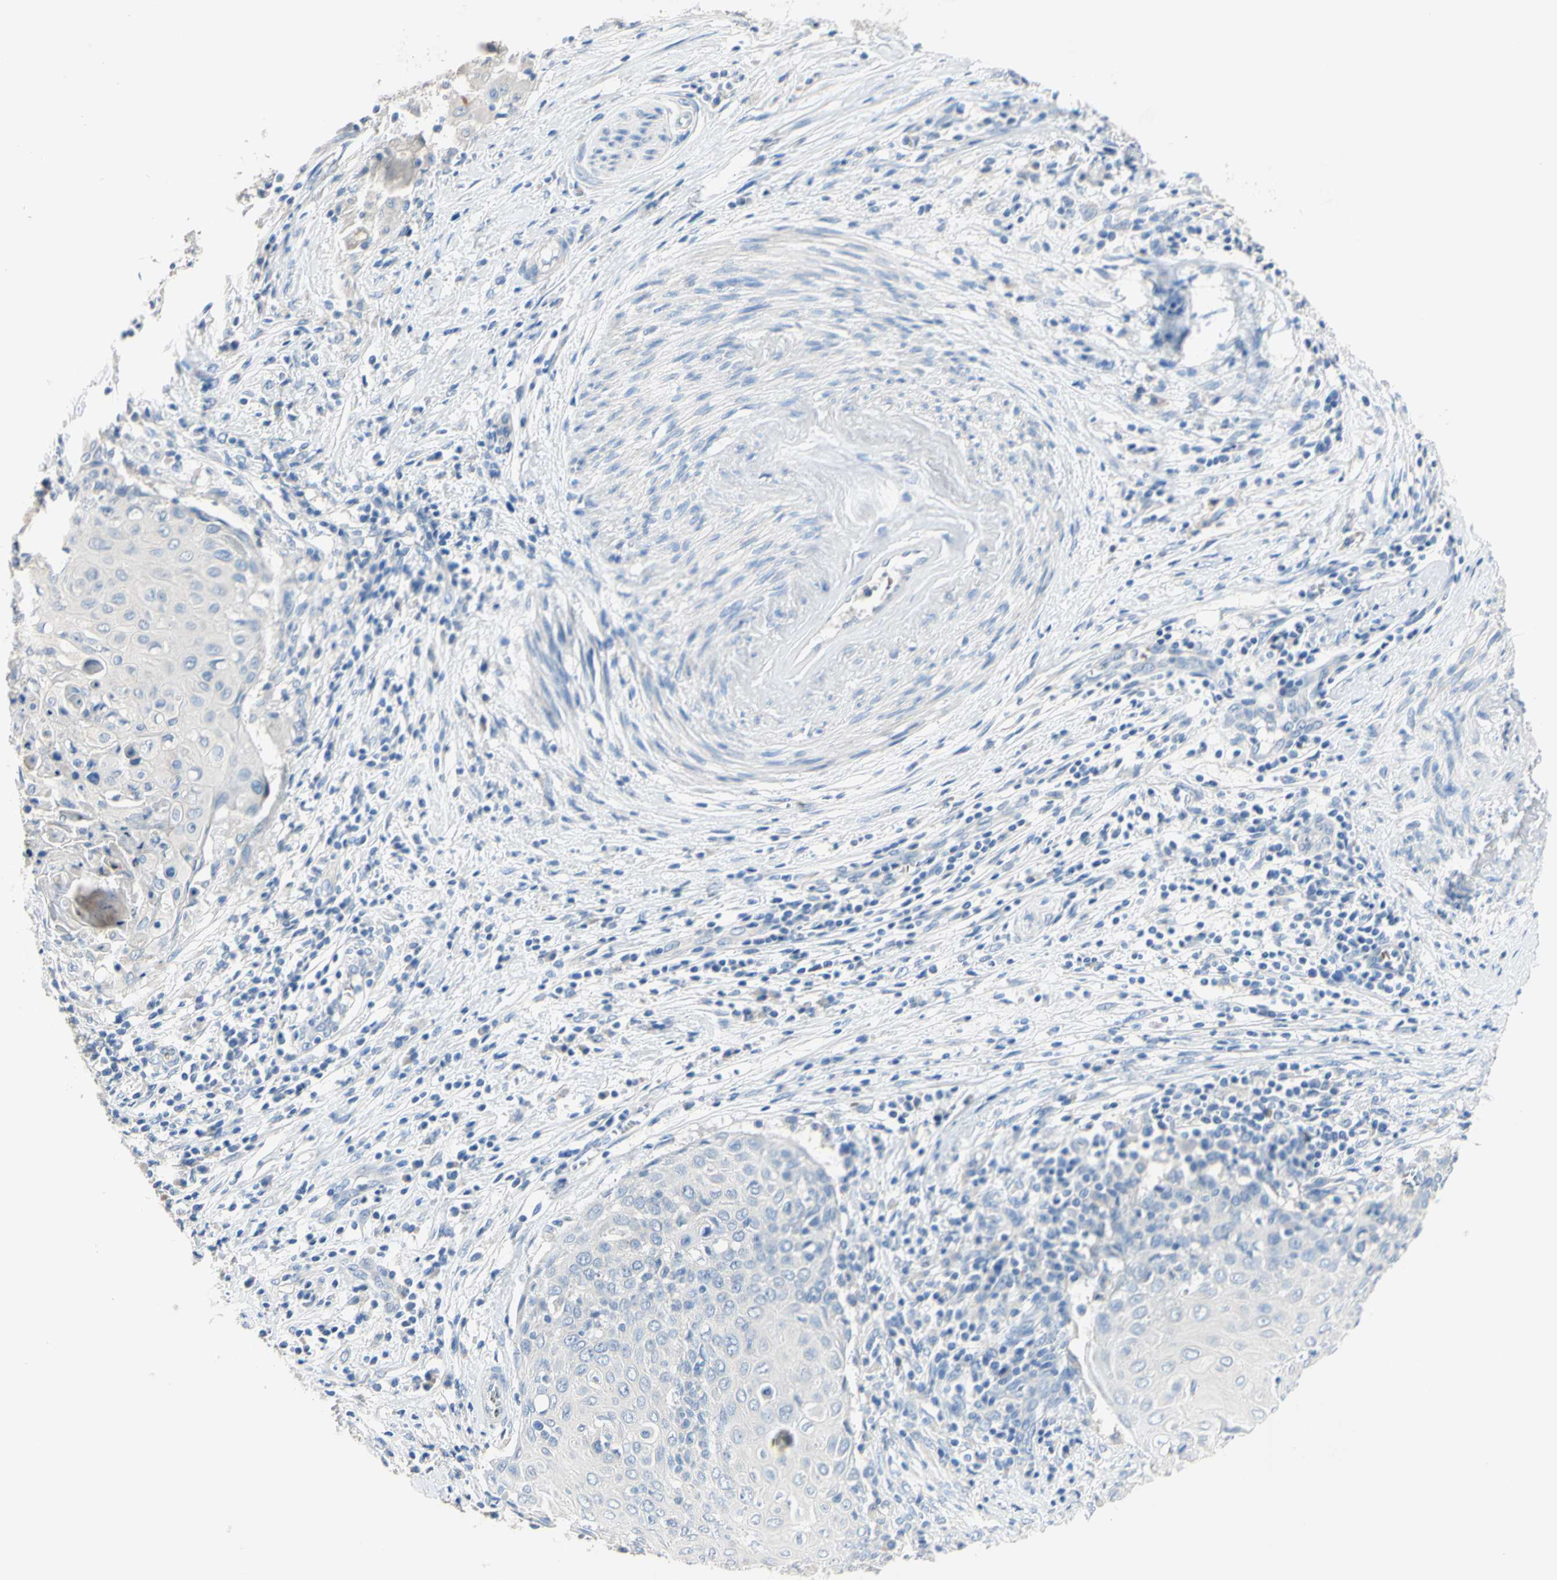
{"staining": {"intensity": "negative", "quantity": "none", "location": "none"}, "tissue": "cervical cancer", "cell_type": "Tumor cells", "image_type": "cancer", "snomed": [{"axis": "morphology", "description": "Squamous cell carcinoma, NOS"}, {"axis": "topography", "description": "Cervix"}], "caption": "High power microscopy photomicrograph of an IHC image of squamous cell carcinoma (cervical), revealing no significant positivity in tumor cells.", "gene": "CDON", "patient": {"sex": "female", "age": 39}}